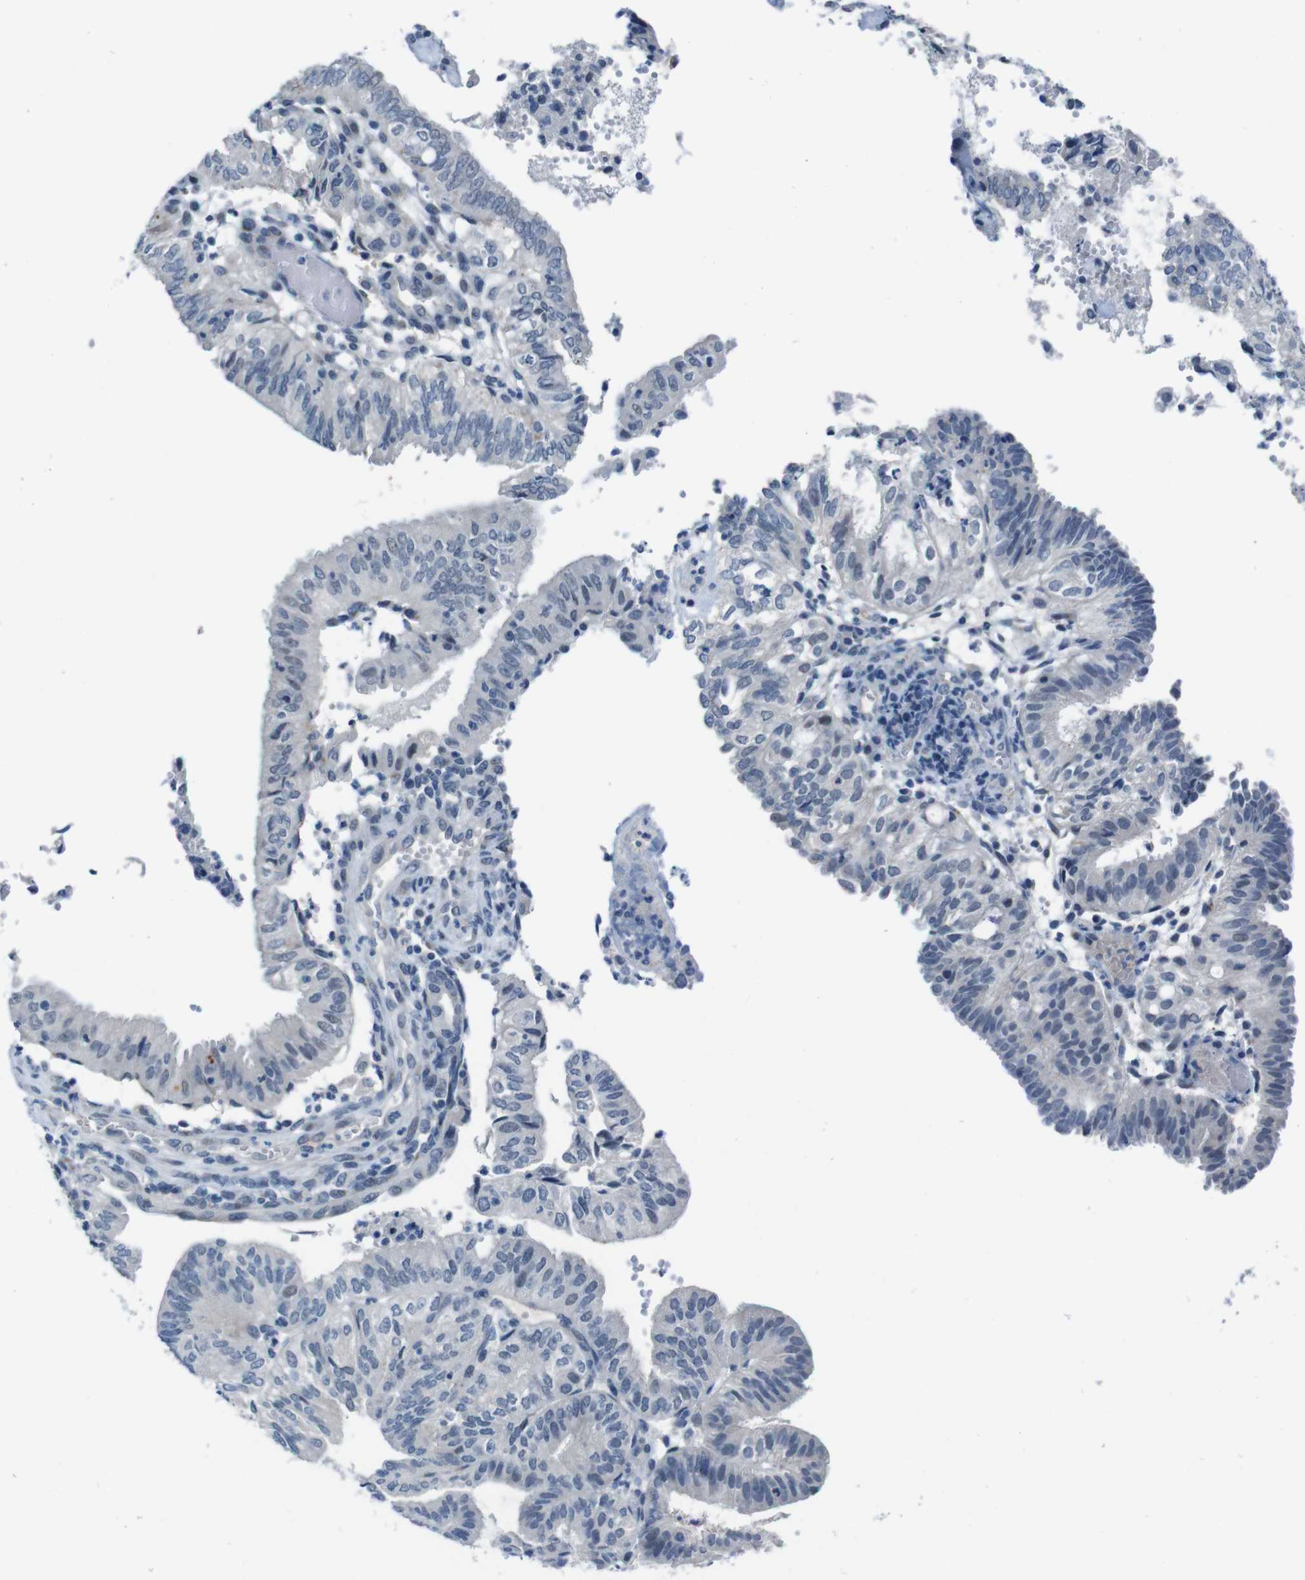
{"staining": {"intensity": "negative", "quantity": "none", "location": "none"}, "tissue": "endometrial cancer", "cell_type": "Tumor cells", "image_type": "cancer", "snomed": [{"axis": "morphology", "description": "Adenocarcinoma, NOS"}, {"axis": "topography", "description": "Uterus"}], "caption": "DAB (3,3'-diaminobenzidine) immunohistochemical staining of adenocarcinoma (endometrial) demonstrates no significant staining in tumor cells.", "gene": "CDHR2", "patient": {"sex": "female", "age": 60}}